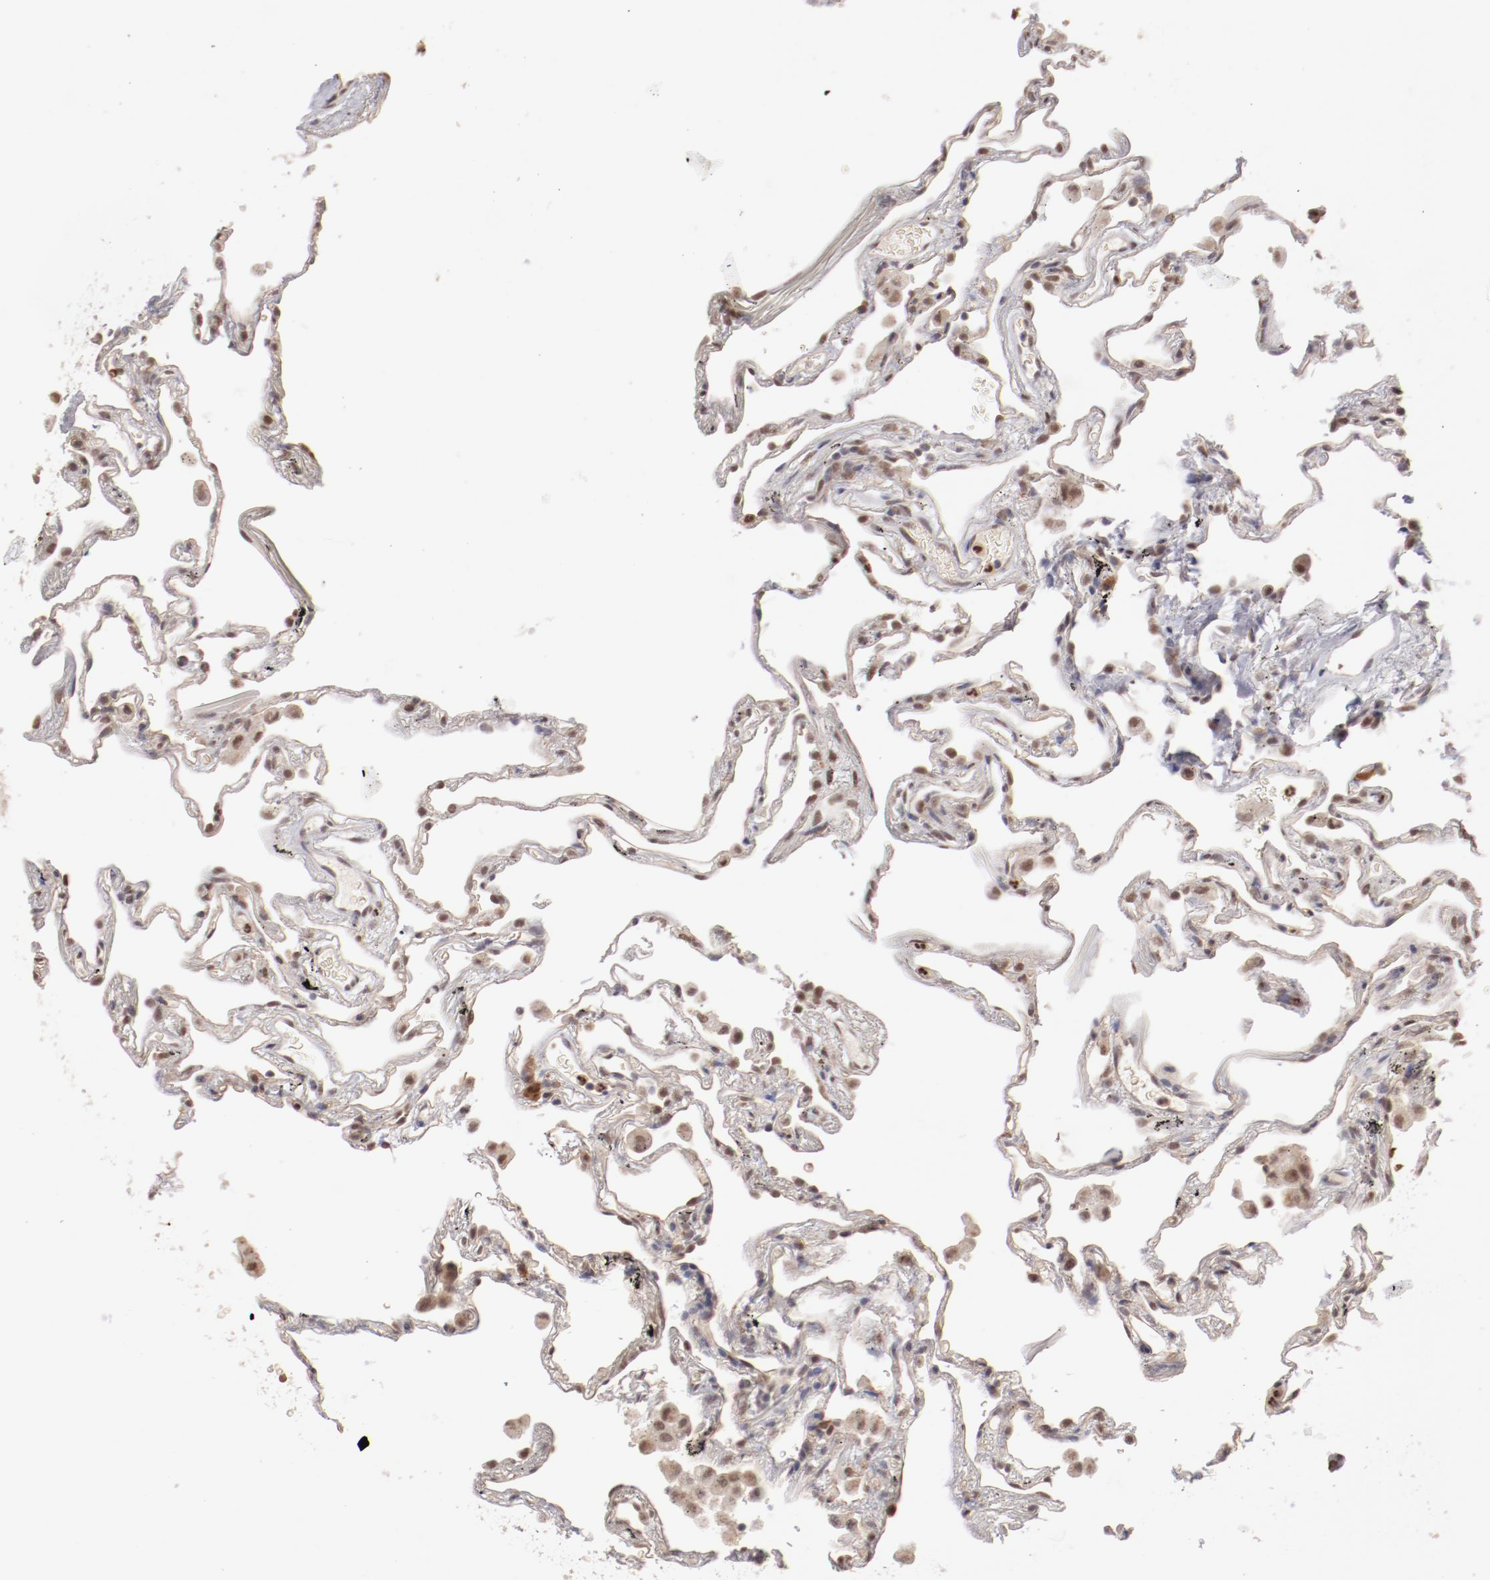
{"staining": {"intensity": "moderate", "quantity": "25%-75%", "location": "nuclear"}, "tissue": "lung", "cell_type": "Alveolar cells", "image_type": "normal", "snomed": [{"axis": "morphology", "description": "Normal tissue, NOS"}, {"axis": "morphology", "description": "Inflammation, NOS"}, {"axis": "topography", "description": "Lung"}], "caption": "Immunohistochemical staining of normal lung exhibits medium levels of moderate nuclear staining in approximately 25%-75% of alveolar cells. Immunohistochemistry stains the protein of interest in brown and the nuclei are stained blue.", "gene": "NFE2", "patient": {"sex": "male", "age": 69}}